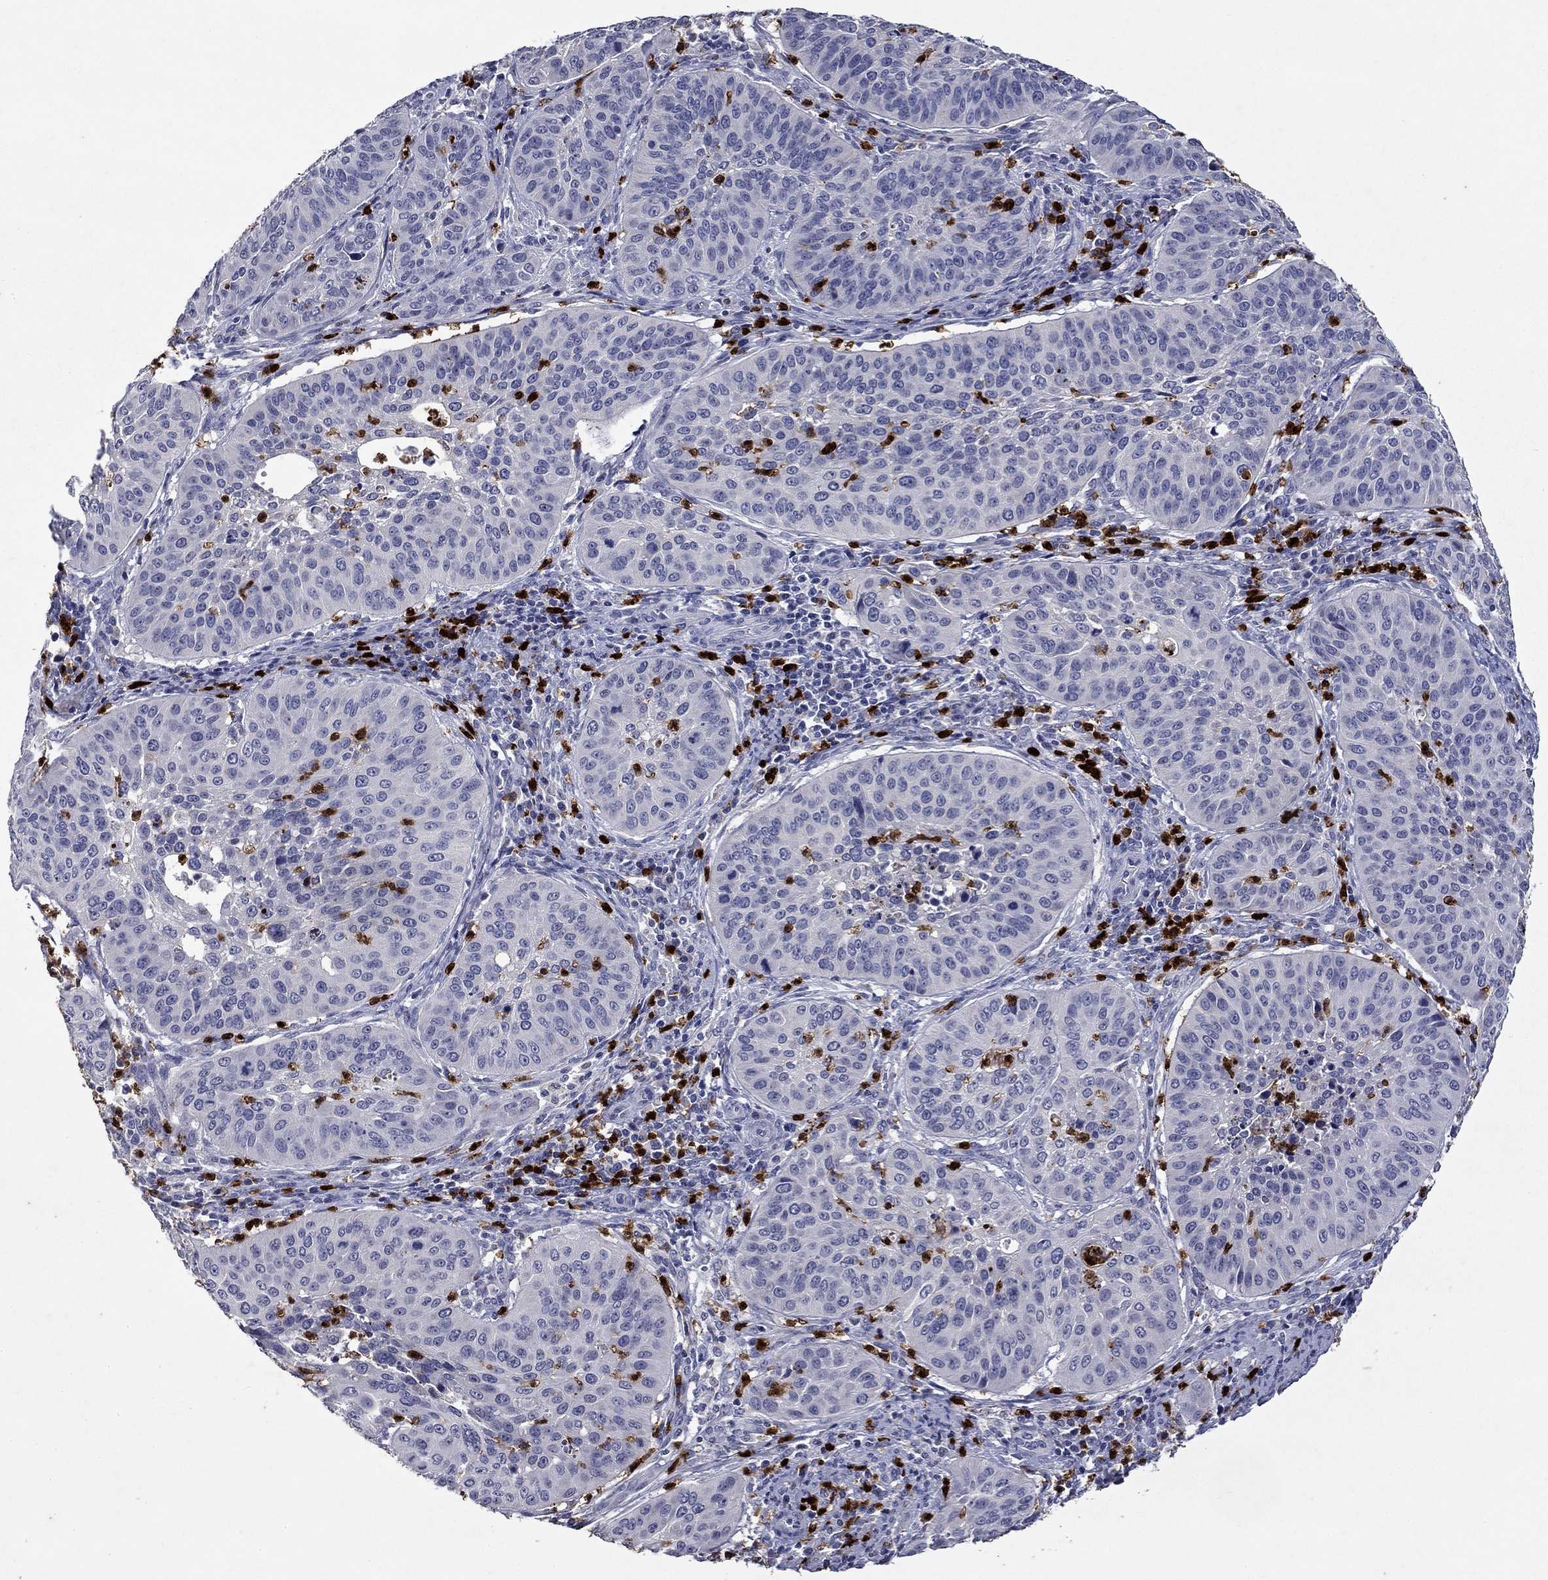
{"staining": {"intensity": "negative", "quantity": "none", "location": "none"}, "tissue": "cervical cancer", "cell_type": "Tumor cells", "image_type": "cancer", "snomed": [{"axis": "morphology", "description": "Normal tissue, NOS"}, {"axis": "morphology", "description": "Squamous cell carcinoma, NOS"}, {"axis": "topography", "description": "Cervix"}], "caption": "A micrograph of human cervical squamous cell carcinoma is negative for staining in tumor cells. (DAB (3,3'-diaminobenzidine) immunohistochemistry (IHC) with hematoxylin counter stain).", "gene": "IRF5", "patient": {"sex": "female", "age": 39}}